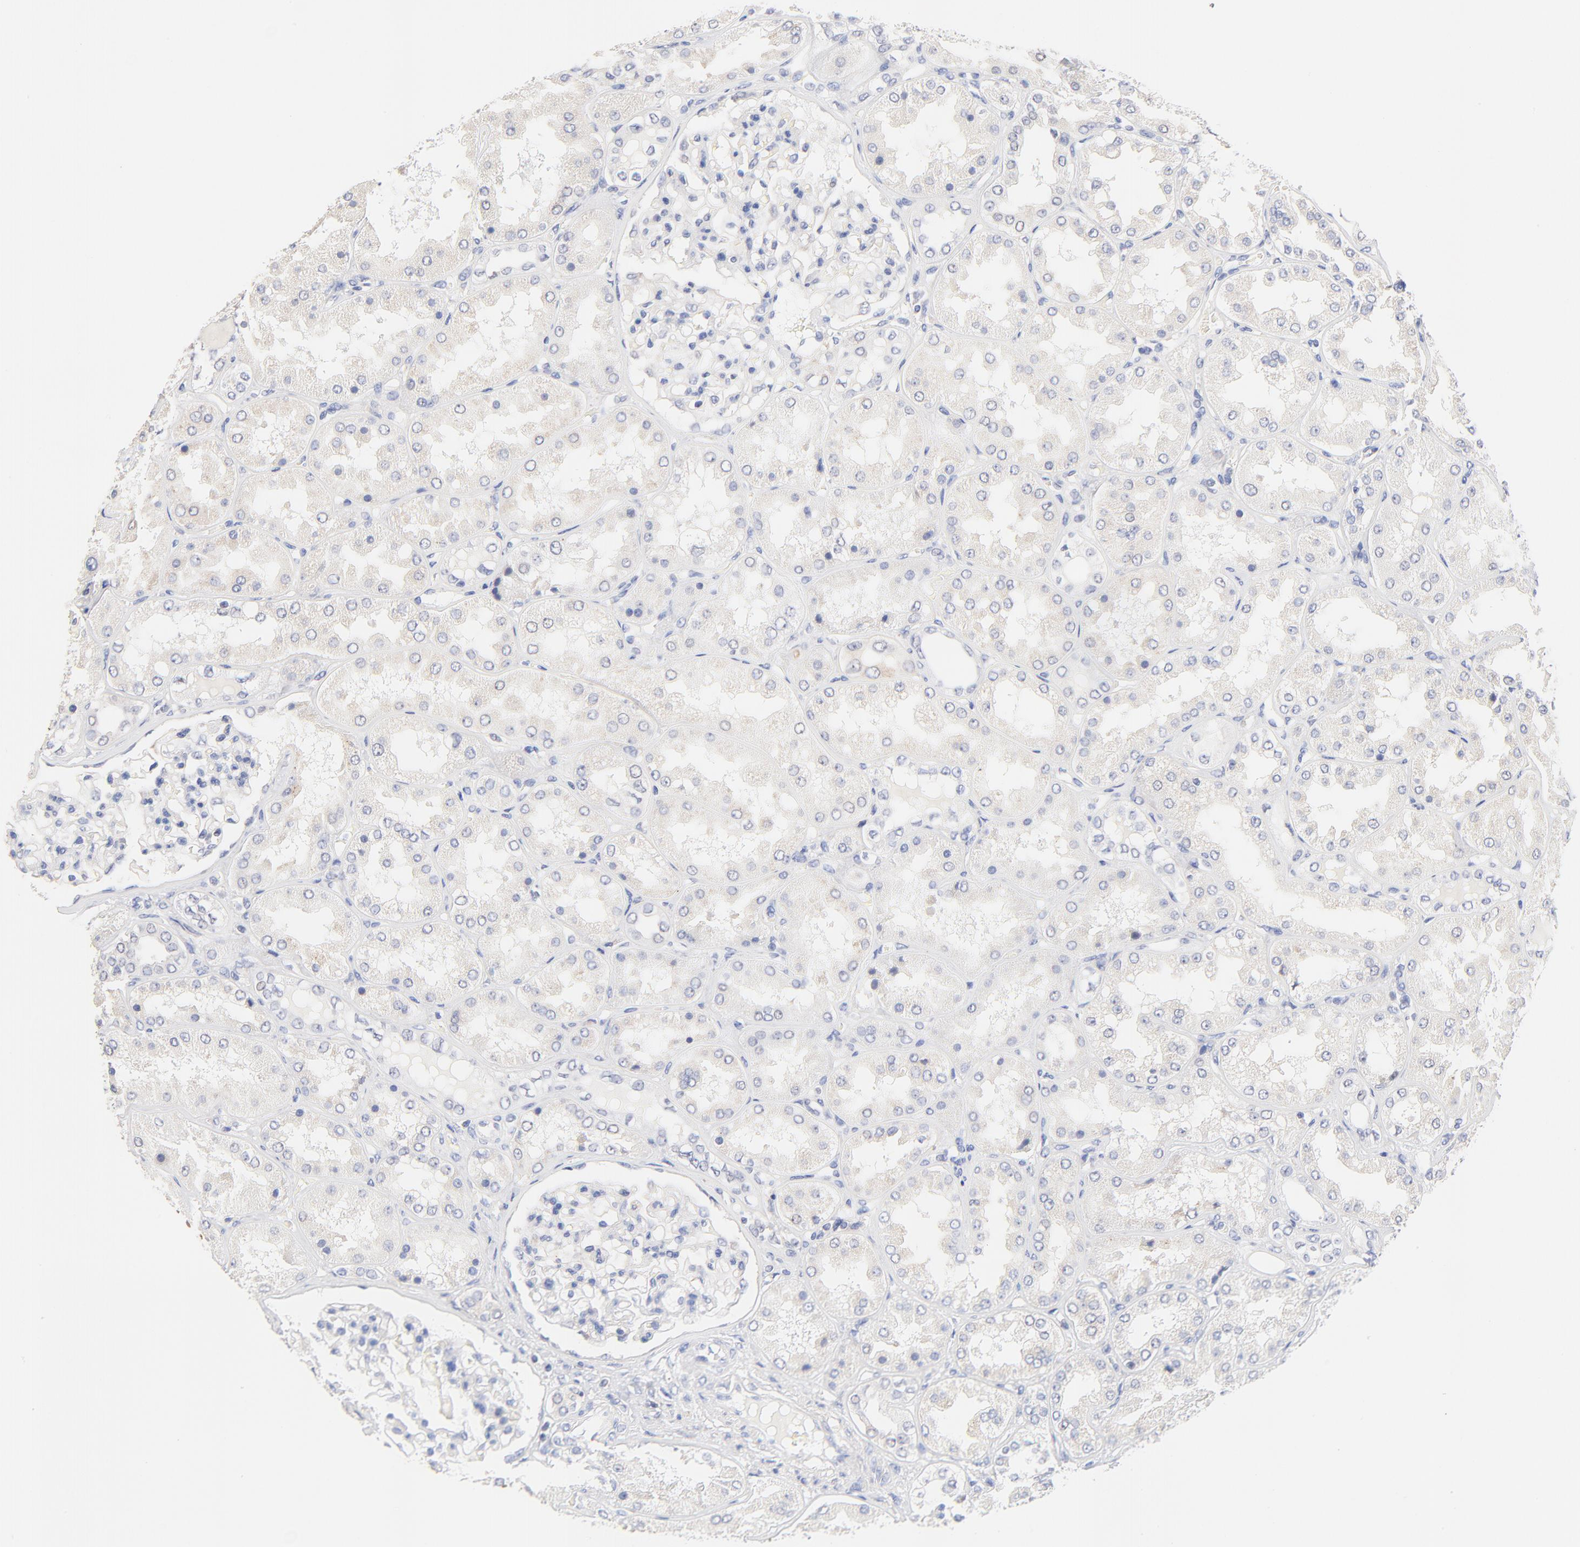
{"staining": {"intensity": "negative", "quantity": "none", "location": "none"}, "tissue": "kidney", "cell_type": "Cells in glomeruli", "image_type": "normal", "snomed": [{"axis": "morphology", "description": "Normal tissue, NOS"}, {"axis": "topography", "description": "Kidney"}], "caption": "Kidney stained for a protein using immunohistochemistry shows no positivity cells in glomeruli.", "gene": "TWNK", "patient": {"sex": "female", "age": 56}}